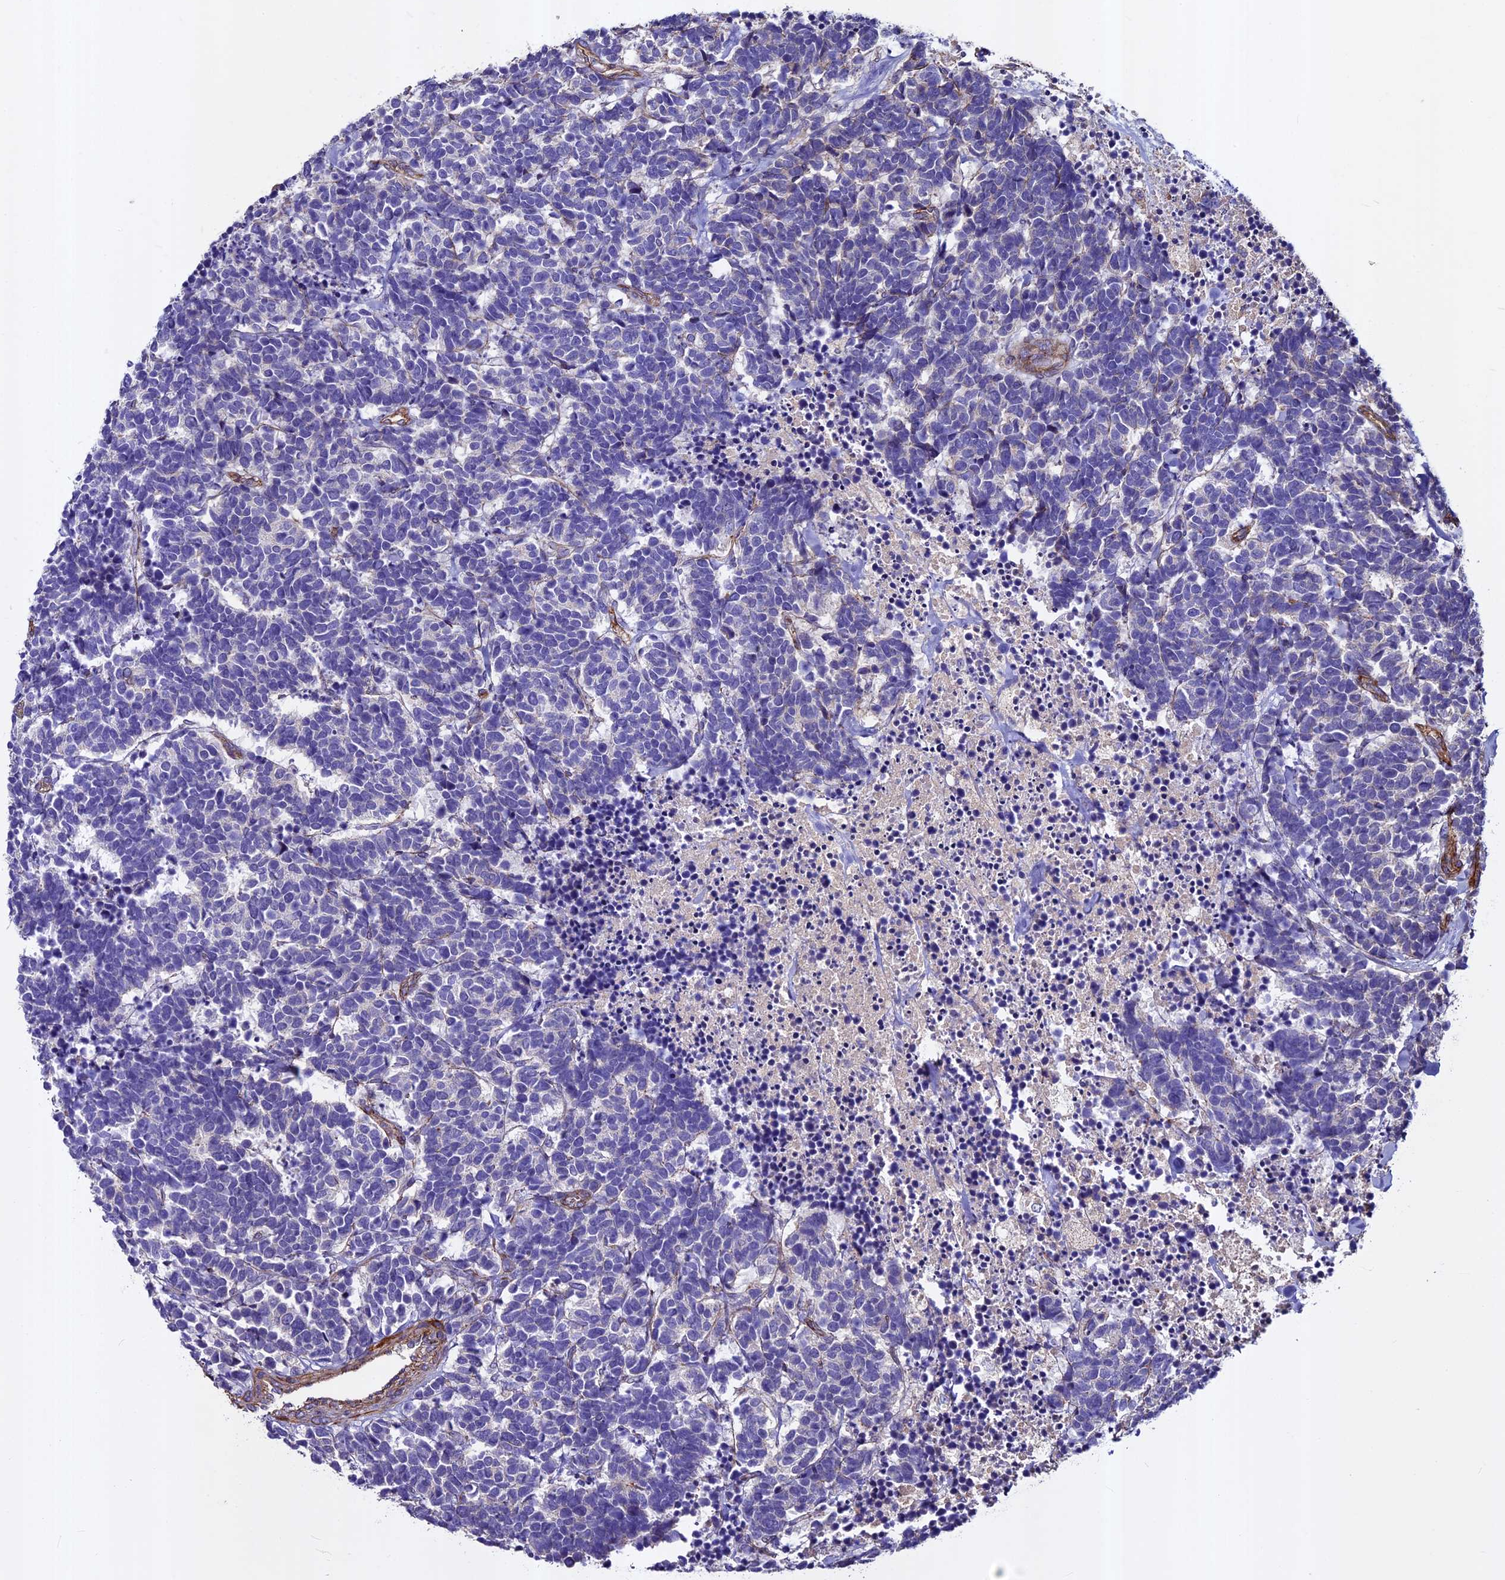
{"staining": {"intensity": "negative", "quantity": "none", "location": "none"}, "tissue": "carcinoid", "cell_type": "Tumor cells", "image_type": "cancer", "snomed": [{"axis": "morphology", "description": "Carcinoma, NOS"}, {"axis": "morphology", "description": "Carcinoid, malignant, NOS"}, {"axis": "topography", "description": "Urinary bladder"}], "caption": "Immunohistochemistry (IHC) histopathology image of human carcinoid stained for a protein (brown), which exhibits no positivity in tumor cells.", "gene": "EVA1B", "patient": {"sex": "male", "age": 57}}